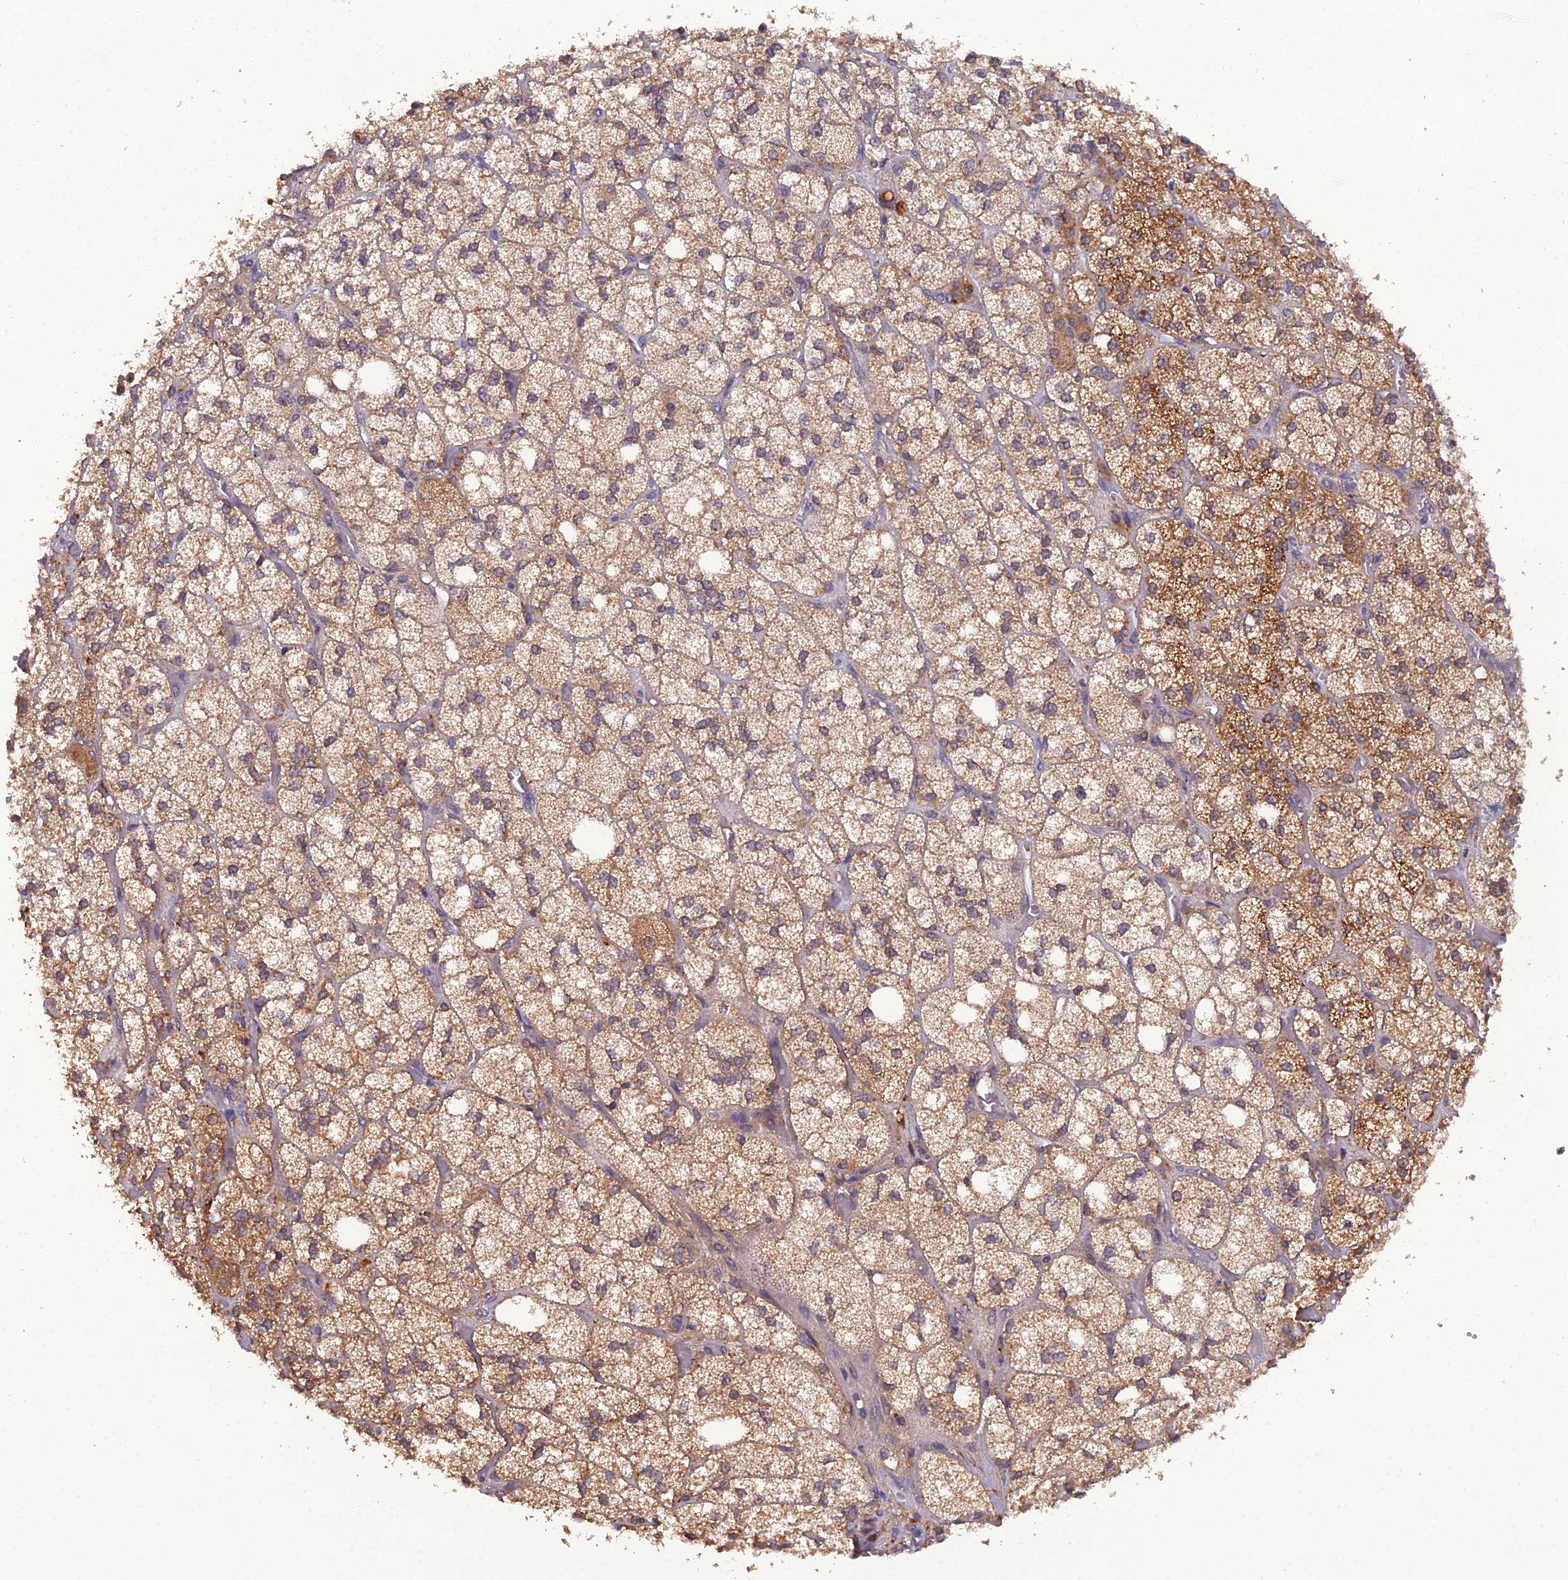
{"staining": {"intensity": "moderate", "quantity": ">75%", "location": "cytoplasmic/membranous"}, "tissue": "adrenal gland", "cell_type": "Glandular cells", "image_type": "normal", "snomed": [{"axis": "morphology", "description": "Normal tissue, NOS"}, {"axis": "topography", "description": "Adrenal gland"}], "caption": "Immunohistochemistry (IHC) micrograph of normal adrenal gland: adrenal gland stained using immunohistochemistry (IHC) displays medium levels of moderate protein expression localized specifically in the cytoplasmic/membranous of glandular cells, appearing as a cytoplasmic/membranous brown color.", "gene": "TMEM258", "patient": {"sex": "male", "age": 61}}